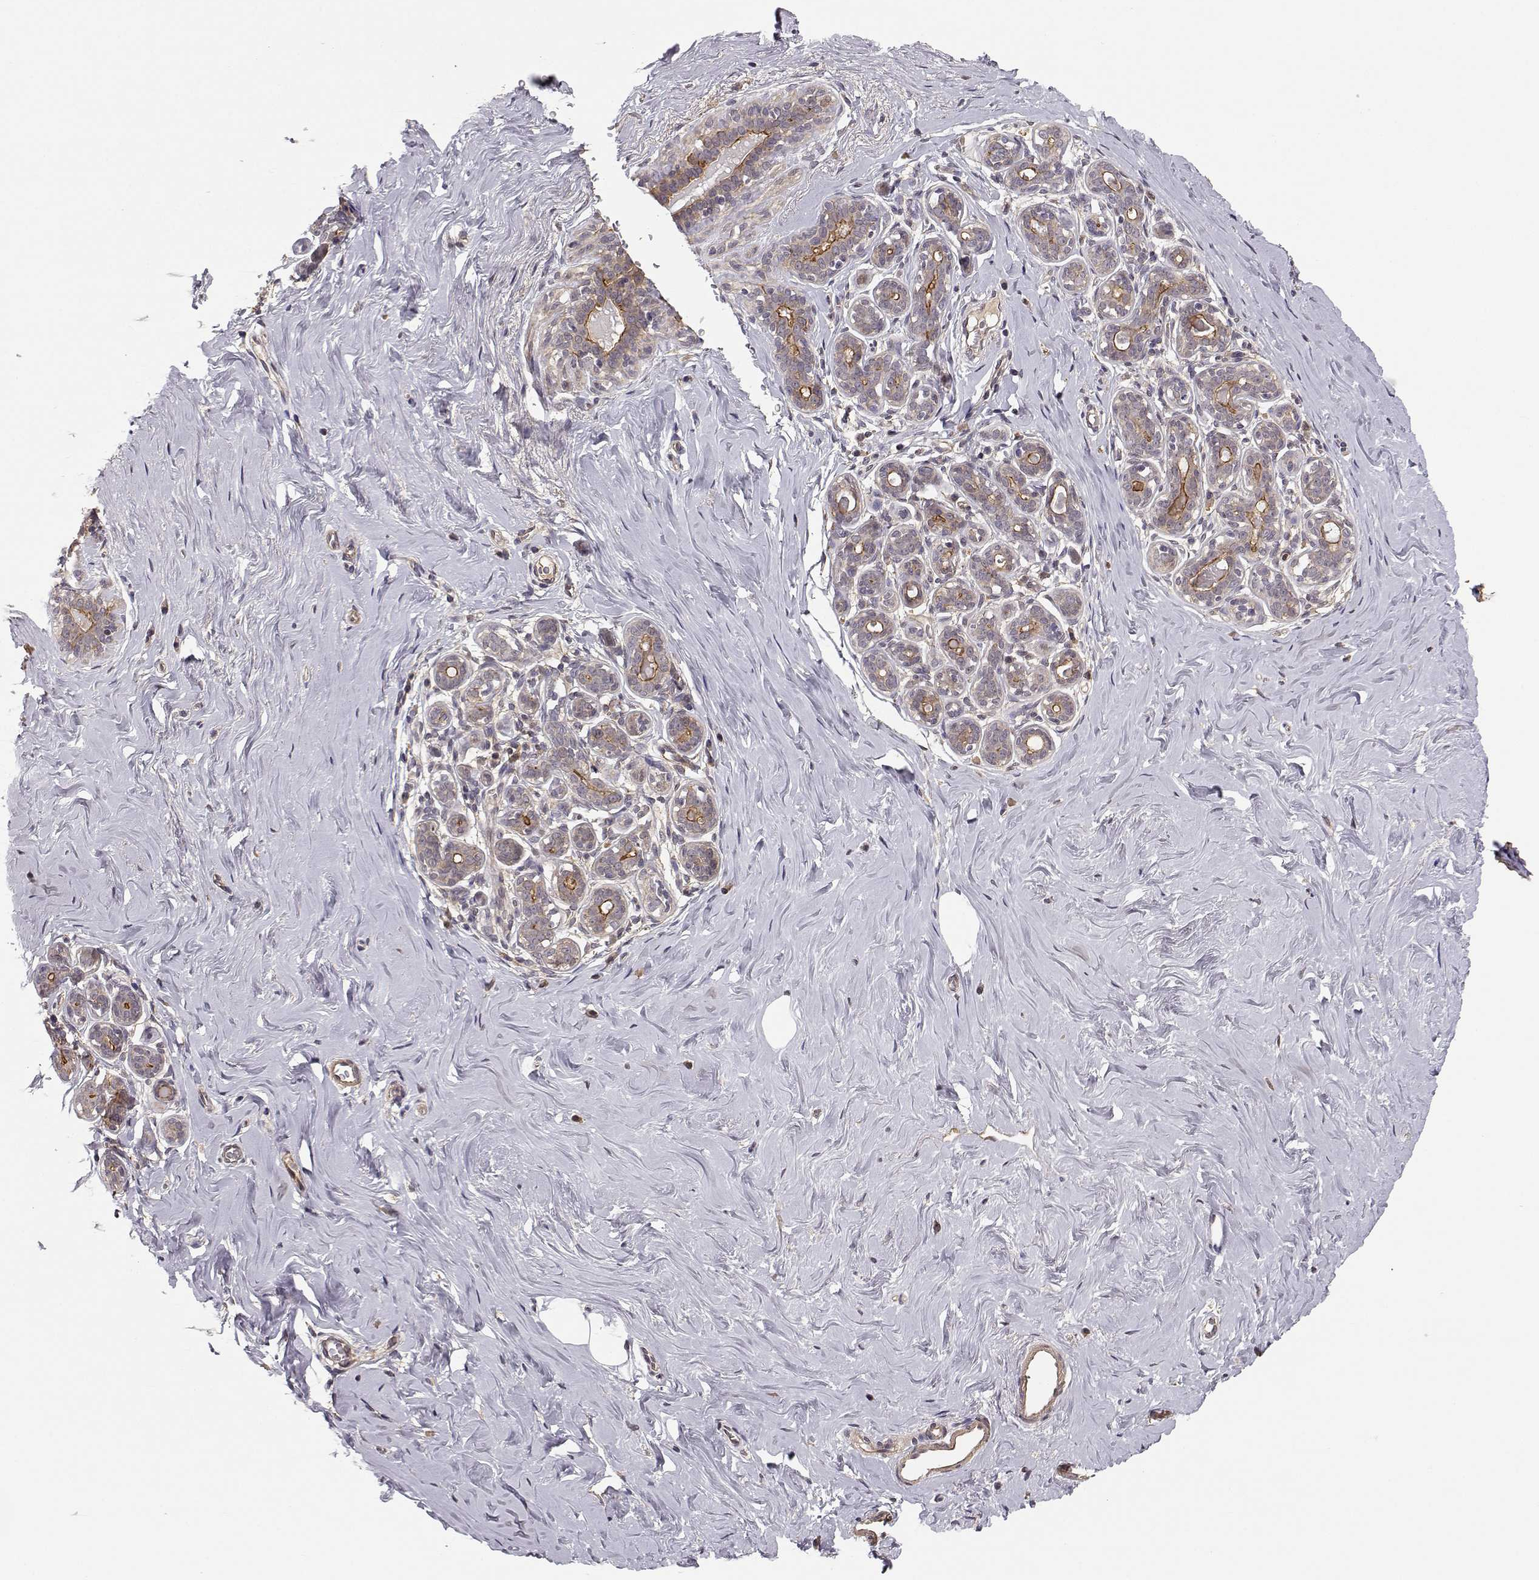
{"staining": {"intensity": "negative", "quantity": "none", "location": "none"}, "tissue": "breast", "cell_type": "Adipocytes", "image_type": "normal", "snomed": [{"axis": "morphology", "description": "Normal tissue, NOS"}, {"axis": "topography", "description": "Skin"}, {"axis": "topography", "description": "Breast"}], "caption": "There is no significant positivity in adipocytes of breast. (DAB IHC, high magnification).", "gene": "PLEKHG3", "patient": {"sex": "female", "age": 43}}